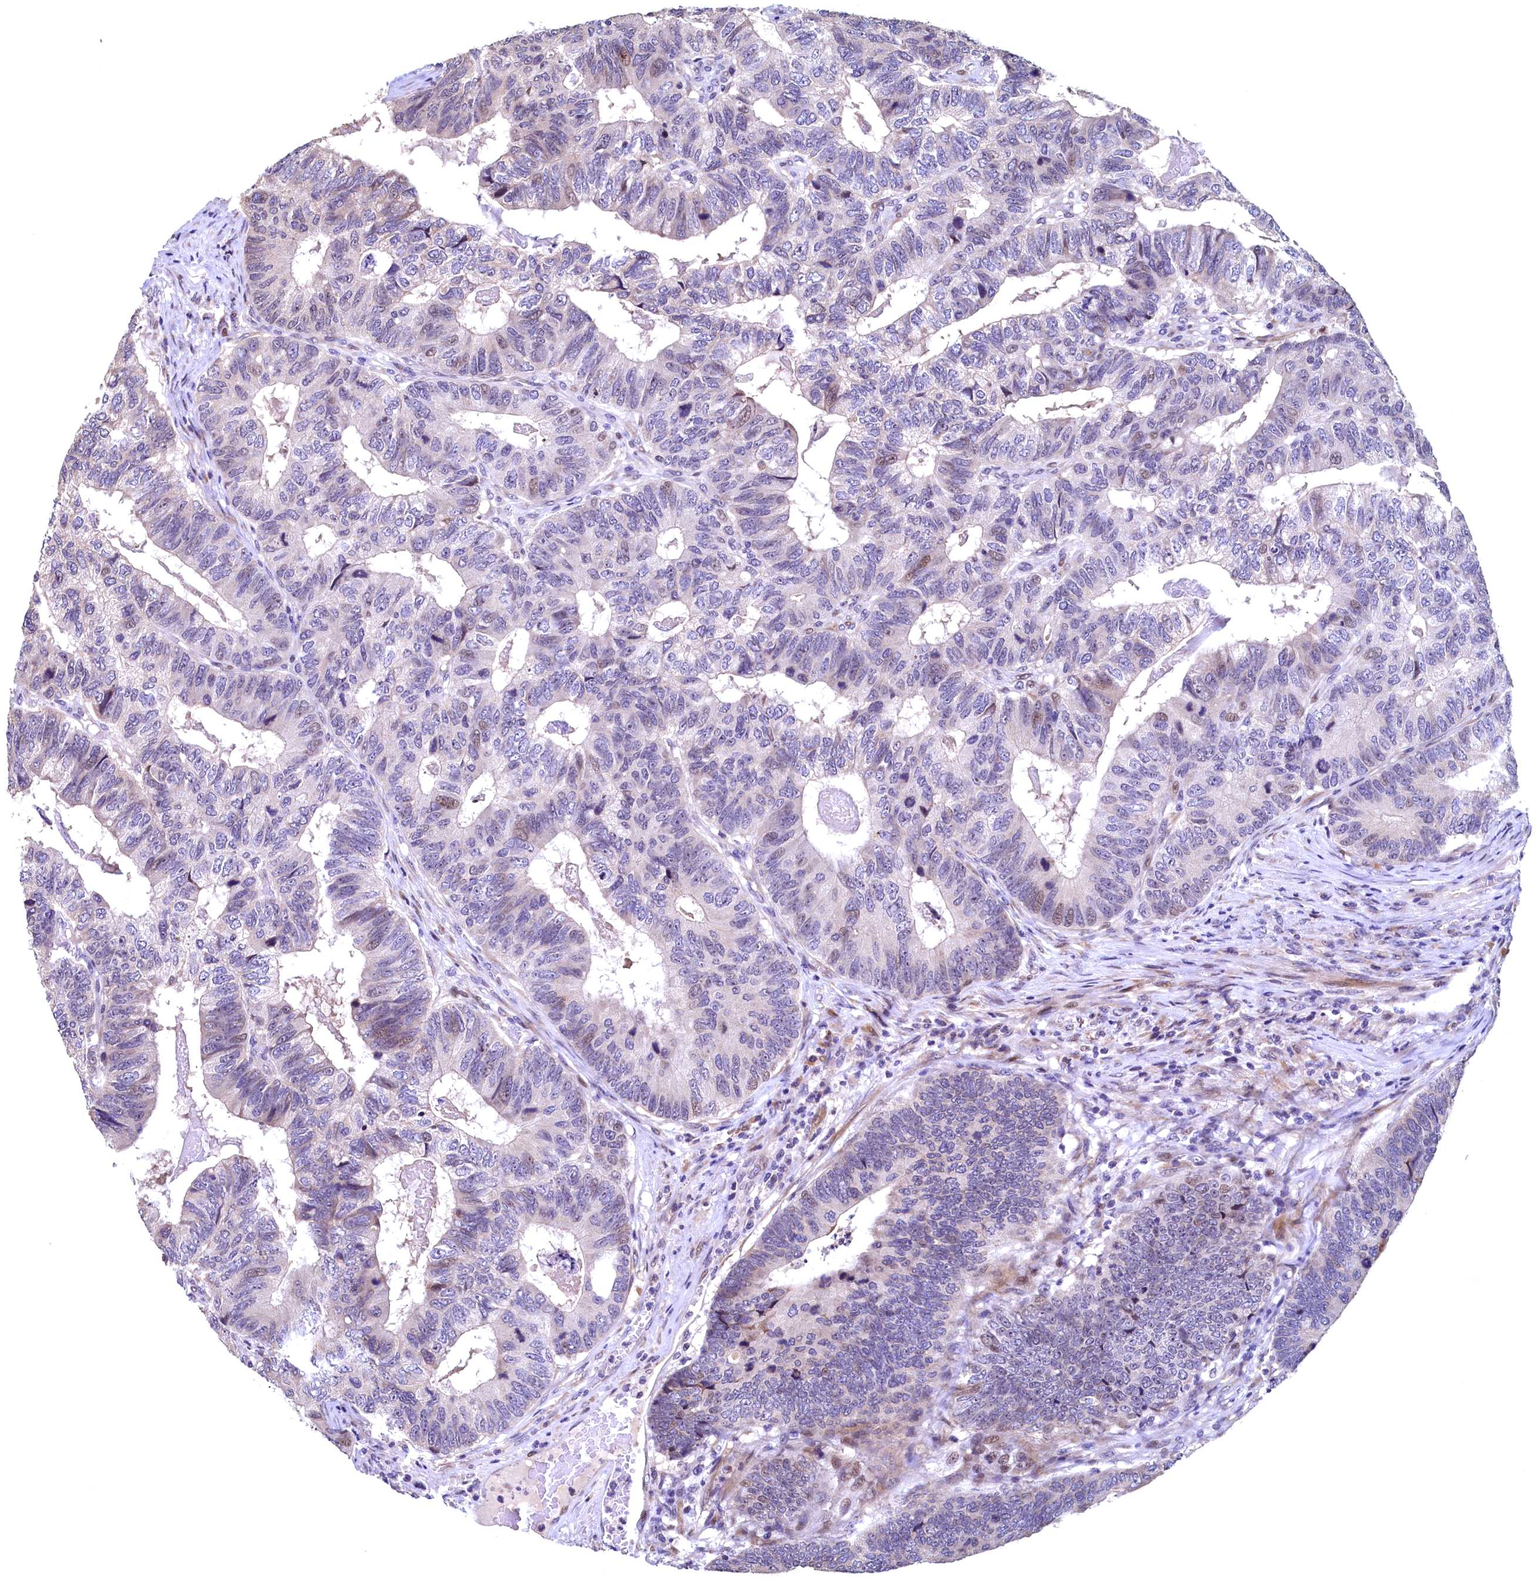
{"staining": {"intensity": "negative", "quantity": "none", "location": "none"}, "tissue": "colorectal cancer", "cell_type": "Tumor cells", "image_type": "cancer", "snomed": [{"axis": "morphology", "description": "Adenocarcinoma, NOS"}, {"axis": "topography", "description": "Colon"}], "caption": "This photomicrograph is of colorectal adenocarcinoma stained with immunohistochemistry (IHC) to label a protein in brown with the nuclei are counter-stained blue. There is no staining in tumor cells.", "gene": "LATS2", "patient": {"sex": "female", "age": 67}}